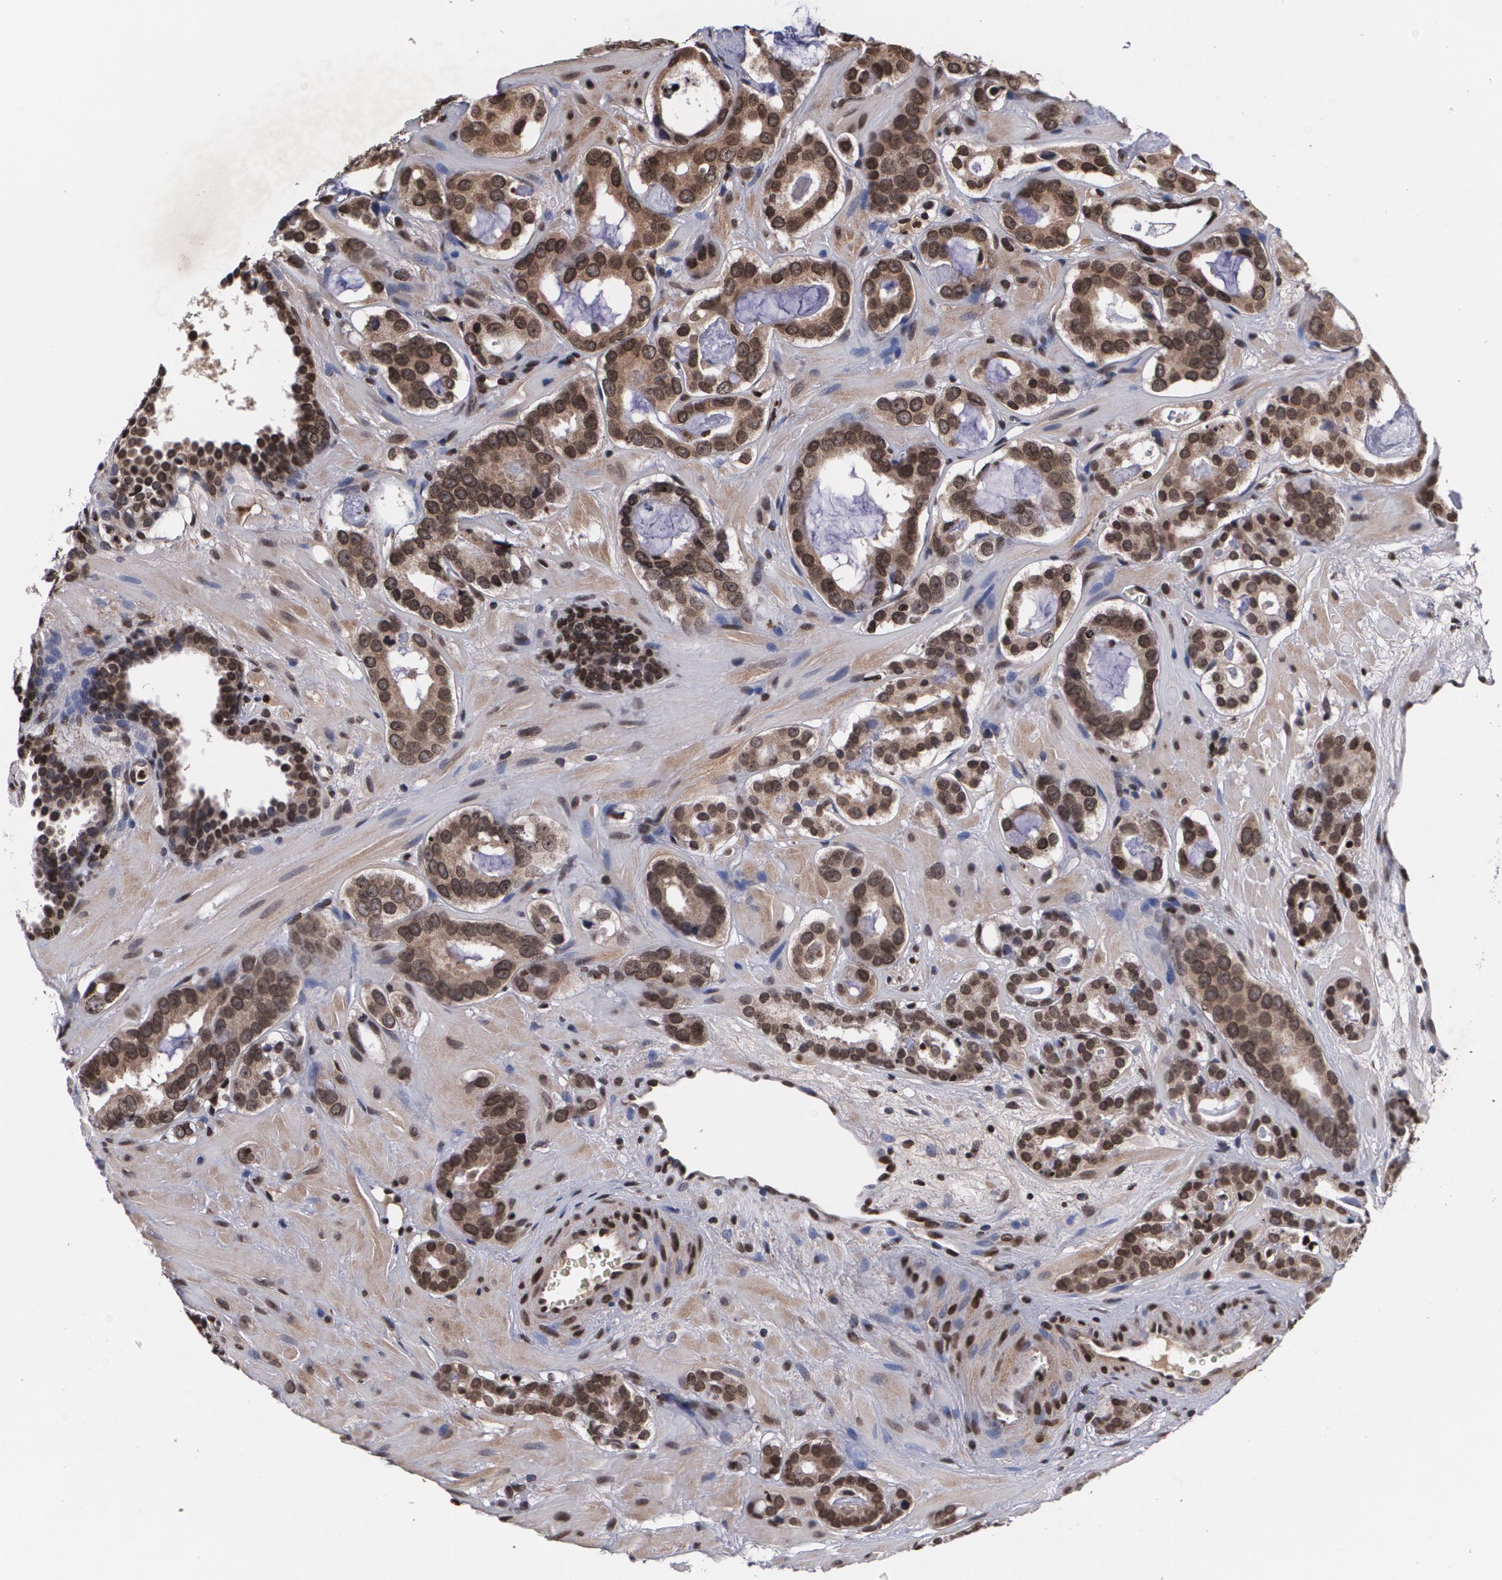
{"staining": {"intensity": "moderate", "quantity": ">75%", "location": "cytoplasmic/membranous,nuclear"}, "tissue": "prostate cancer", "cell_type": "Tumor cells", "image_type": "cancer", "snomed": [{"axis": "morphology", "description": "Adenocarcinoma, Low grade"}, {"axis": "topography", "description": "Prostate"}], "caption": "Prostate cancer (low-grade adenocarcinoma) stained with immunohistochemistry displays moderate cytoplasmic/membranous and nuclear staining in approximately >75% of tumor cells.", "gene": "MVP", "patient": {"sex": "male", "age": 57}}